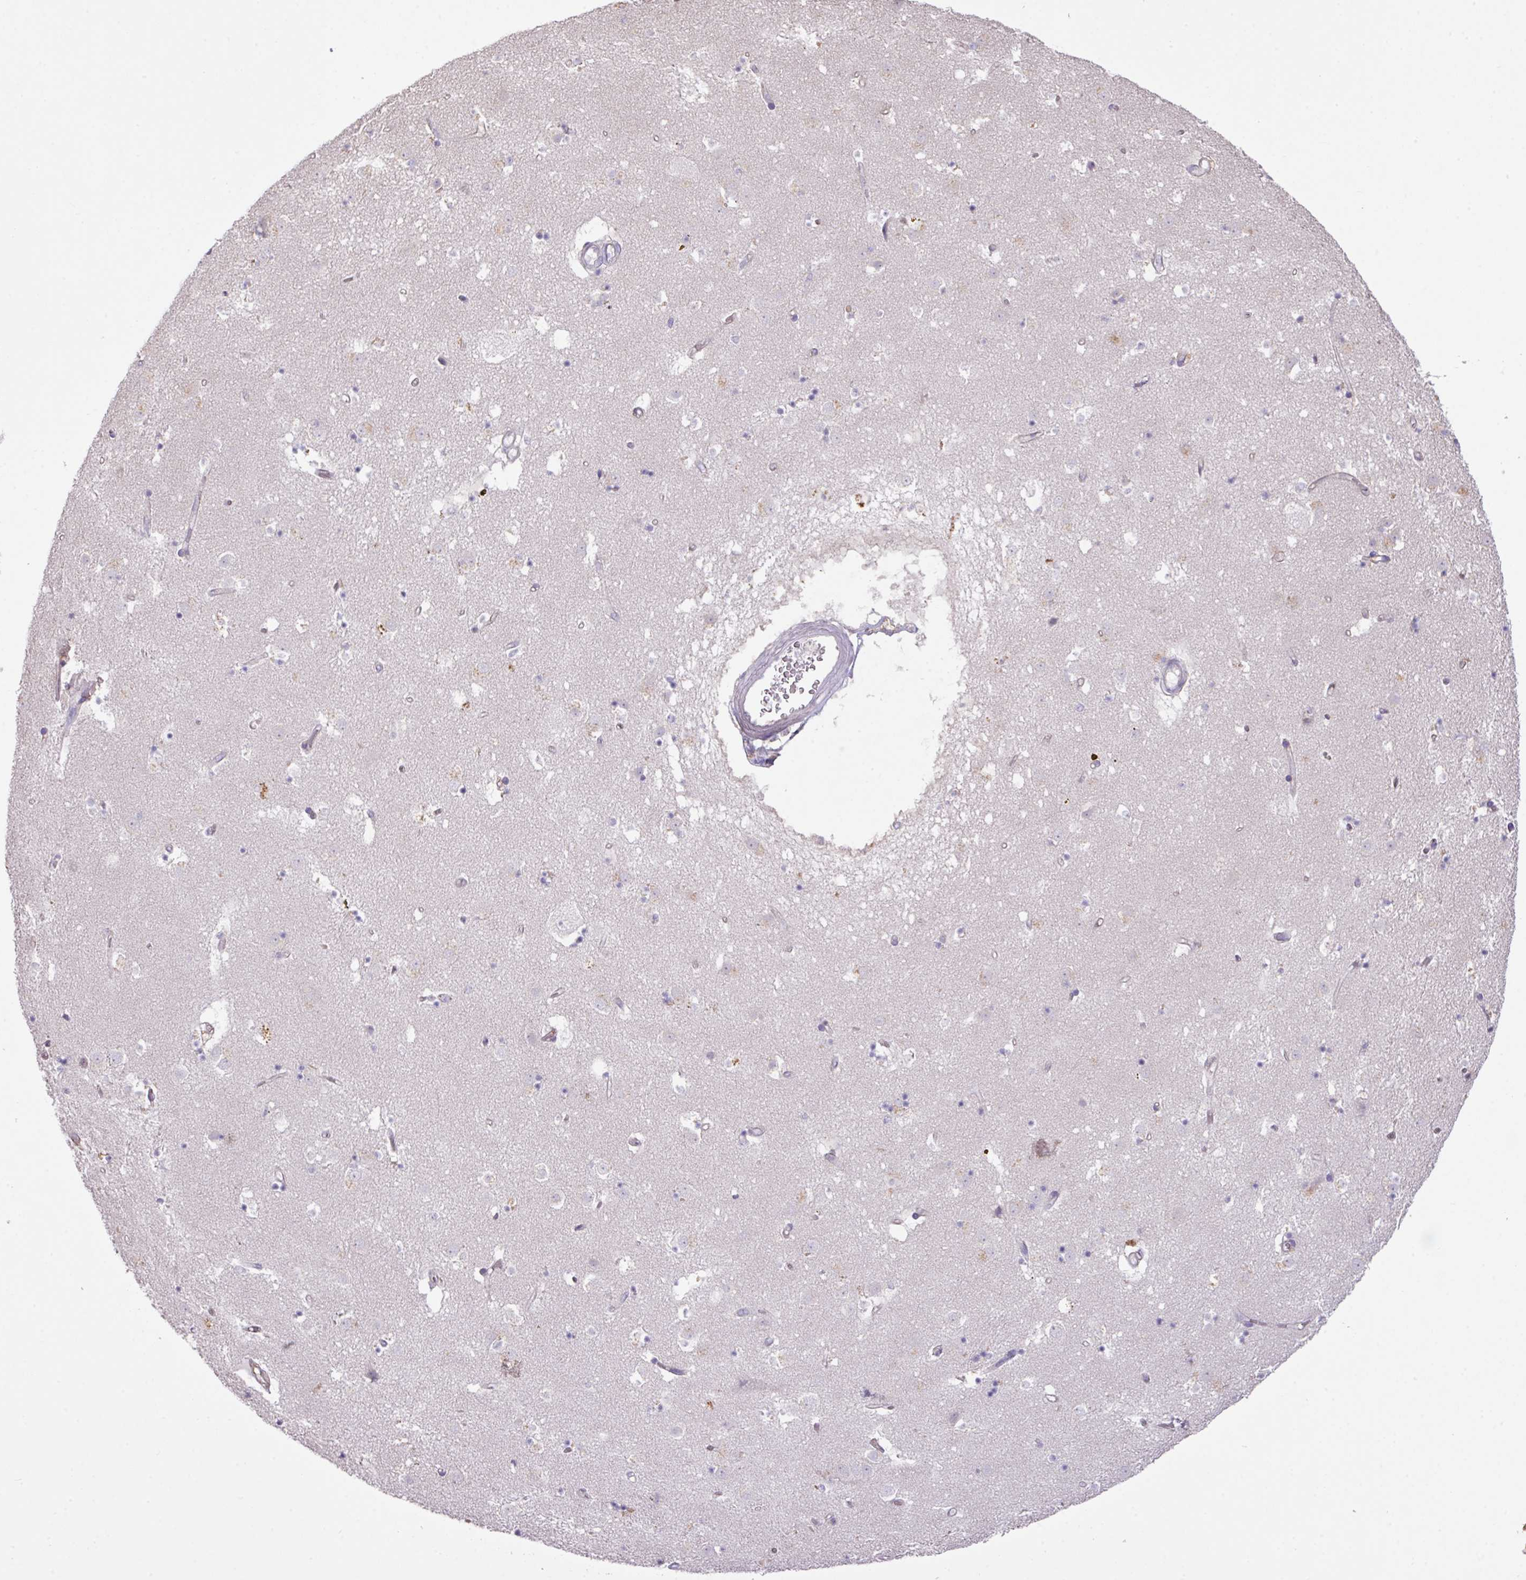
{"staining": {"intensity": "negative", "quantity": "none", "location": "none"}, "tissue": "caudate", "cell_type": "Glial cells", "image_type": "normal", "snomed": [{"axis": "morphology", "description": "Normal tissue, NOS"}, {"axis": "topography", "description": "Lateral ventricle wall"}], "caption": "The histopathology image demonstrates no significant staining in glial cells of caudate. (Immunohistochemistry, brightfield microscopy, high magnification).", "gene": "PRADC1", "patient": {"sex": "male", "age": 58}}